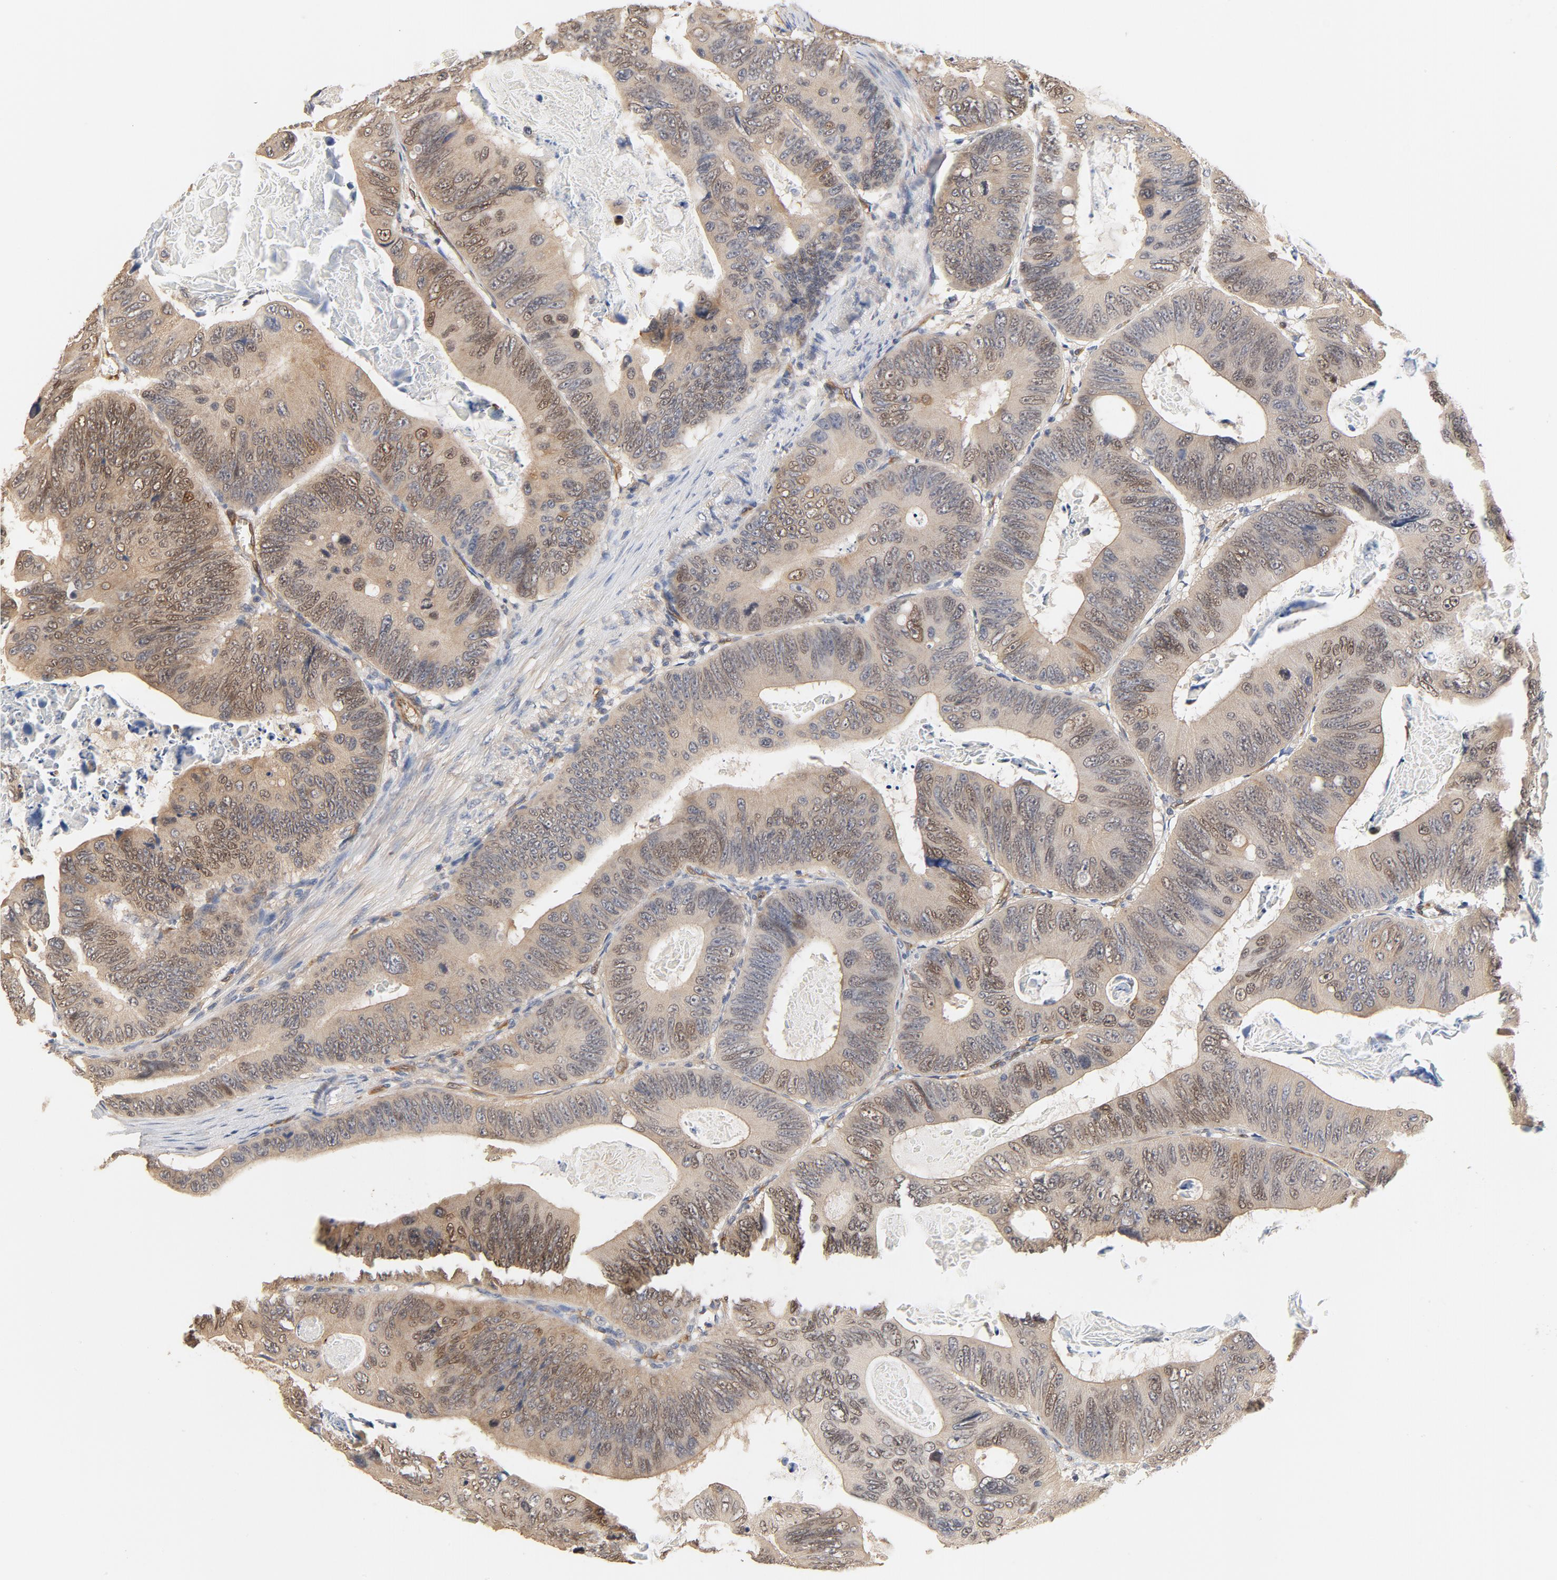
{"staining": {"intensity": "weak", "quantity": ">75%", "location": "cytoplasmic/membranous,nuclear"}, "tissue": "colorectal cancer", "cell_type": "Tumor cells", "image_type": "cancer", "snomed": [{"axis": "morphology", "description": "Adenocarcinoma, NOS"}, {"axis": "topography", "description": "Colon"}], "caption": "This is an image of IHC staining of colorectal cancer, which shows weak staining in the cytoplasmic/membranous and nuclear of tumor cells.", "gene": "UBE2J1", "patient": {"sex": "female", "age": 55}}